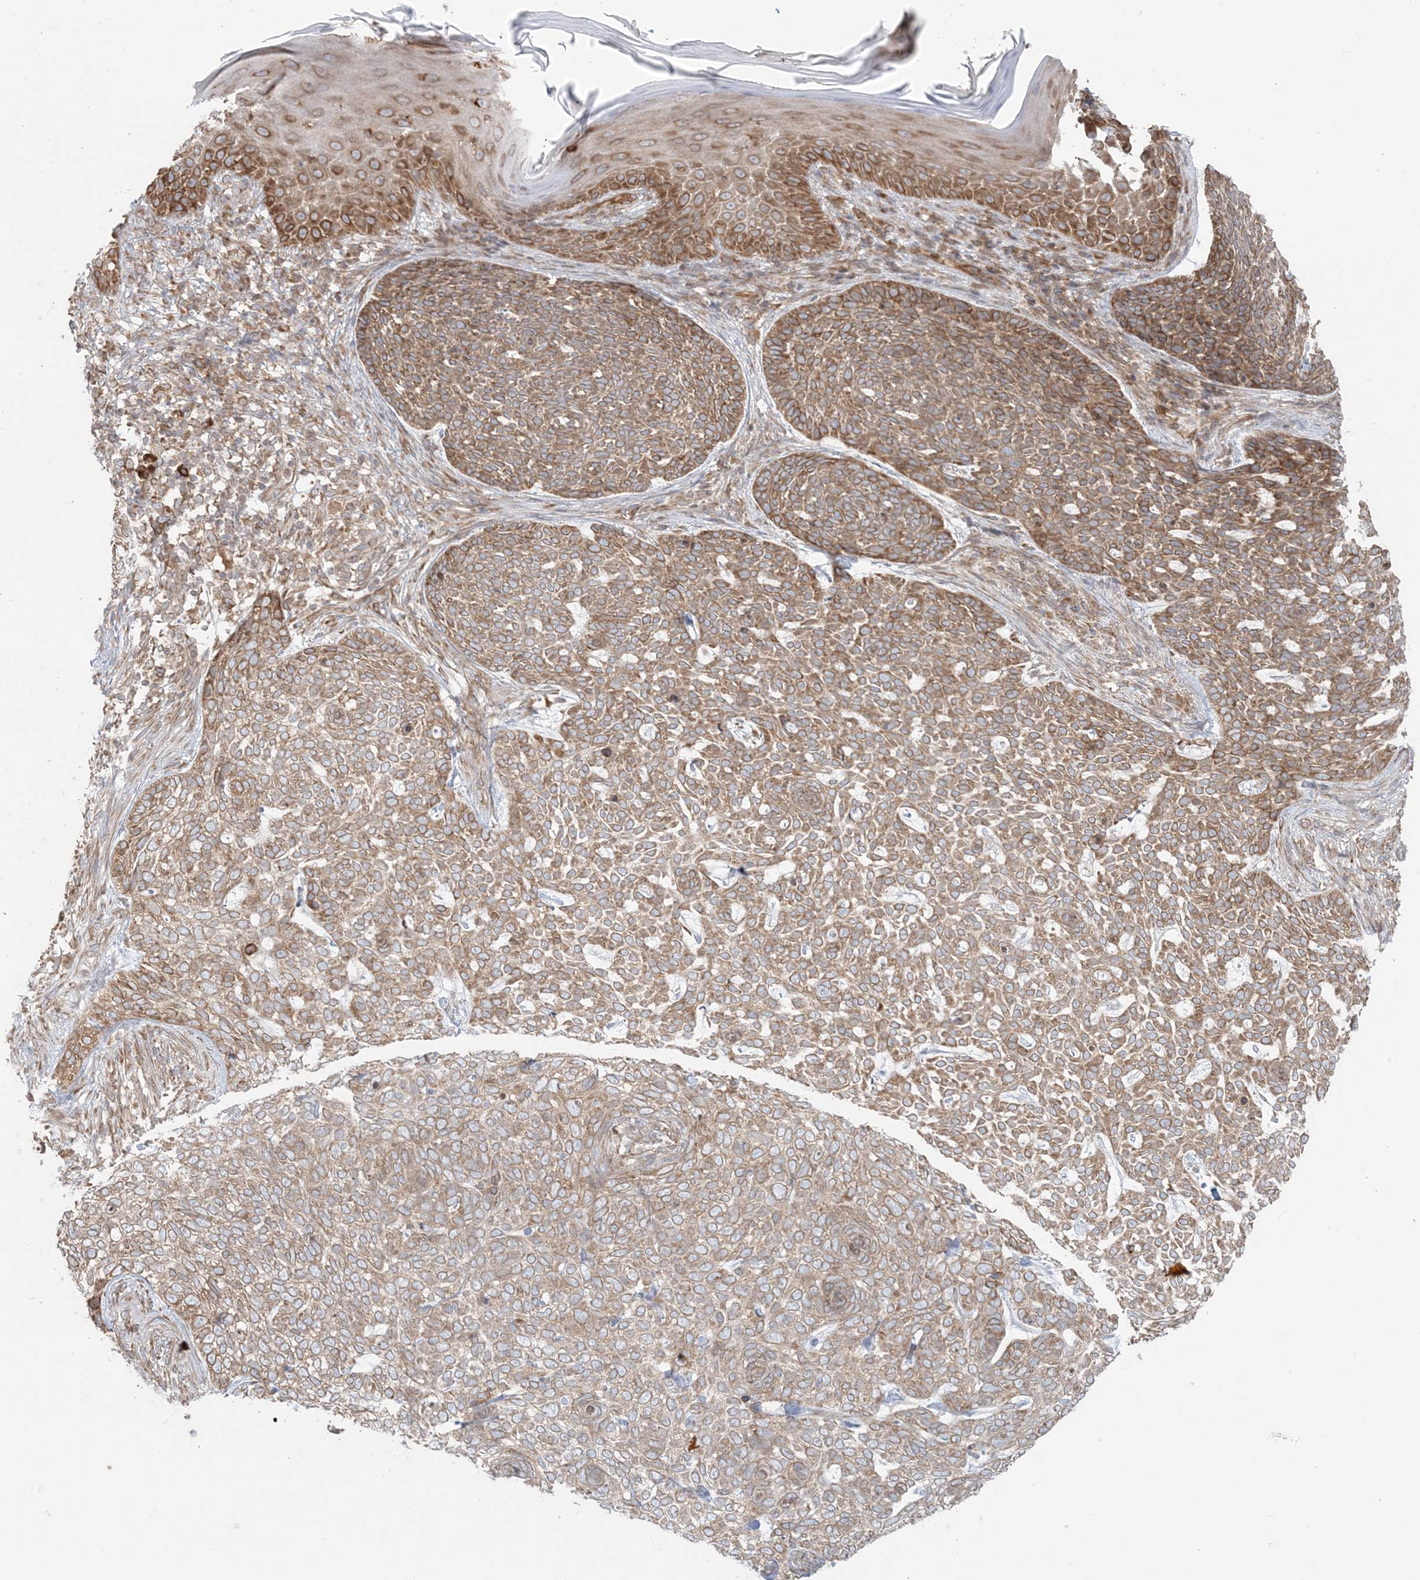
{"staining": {"intensity": "moderate", "quantity": ">75%", "location": "cytoplasmic/membranous"}, "tissue": "skin cancer", "cell_type": "Tumor cells", "image_type": "cancer", "snomed": [{"axis": "morphology", "description": "Basal cell carcinoma"}, {"axis": "topography", "description": "Skin"}], "caption": "Immunohistochemical staining of skin cancer (basal cell carcinoma) displays medium levels of moderate cytoplasmic/membranous protein staining in about >75% of tumor cells.", "gene": "UBXN4", "patient": {"sex": "female", "age": 64}}